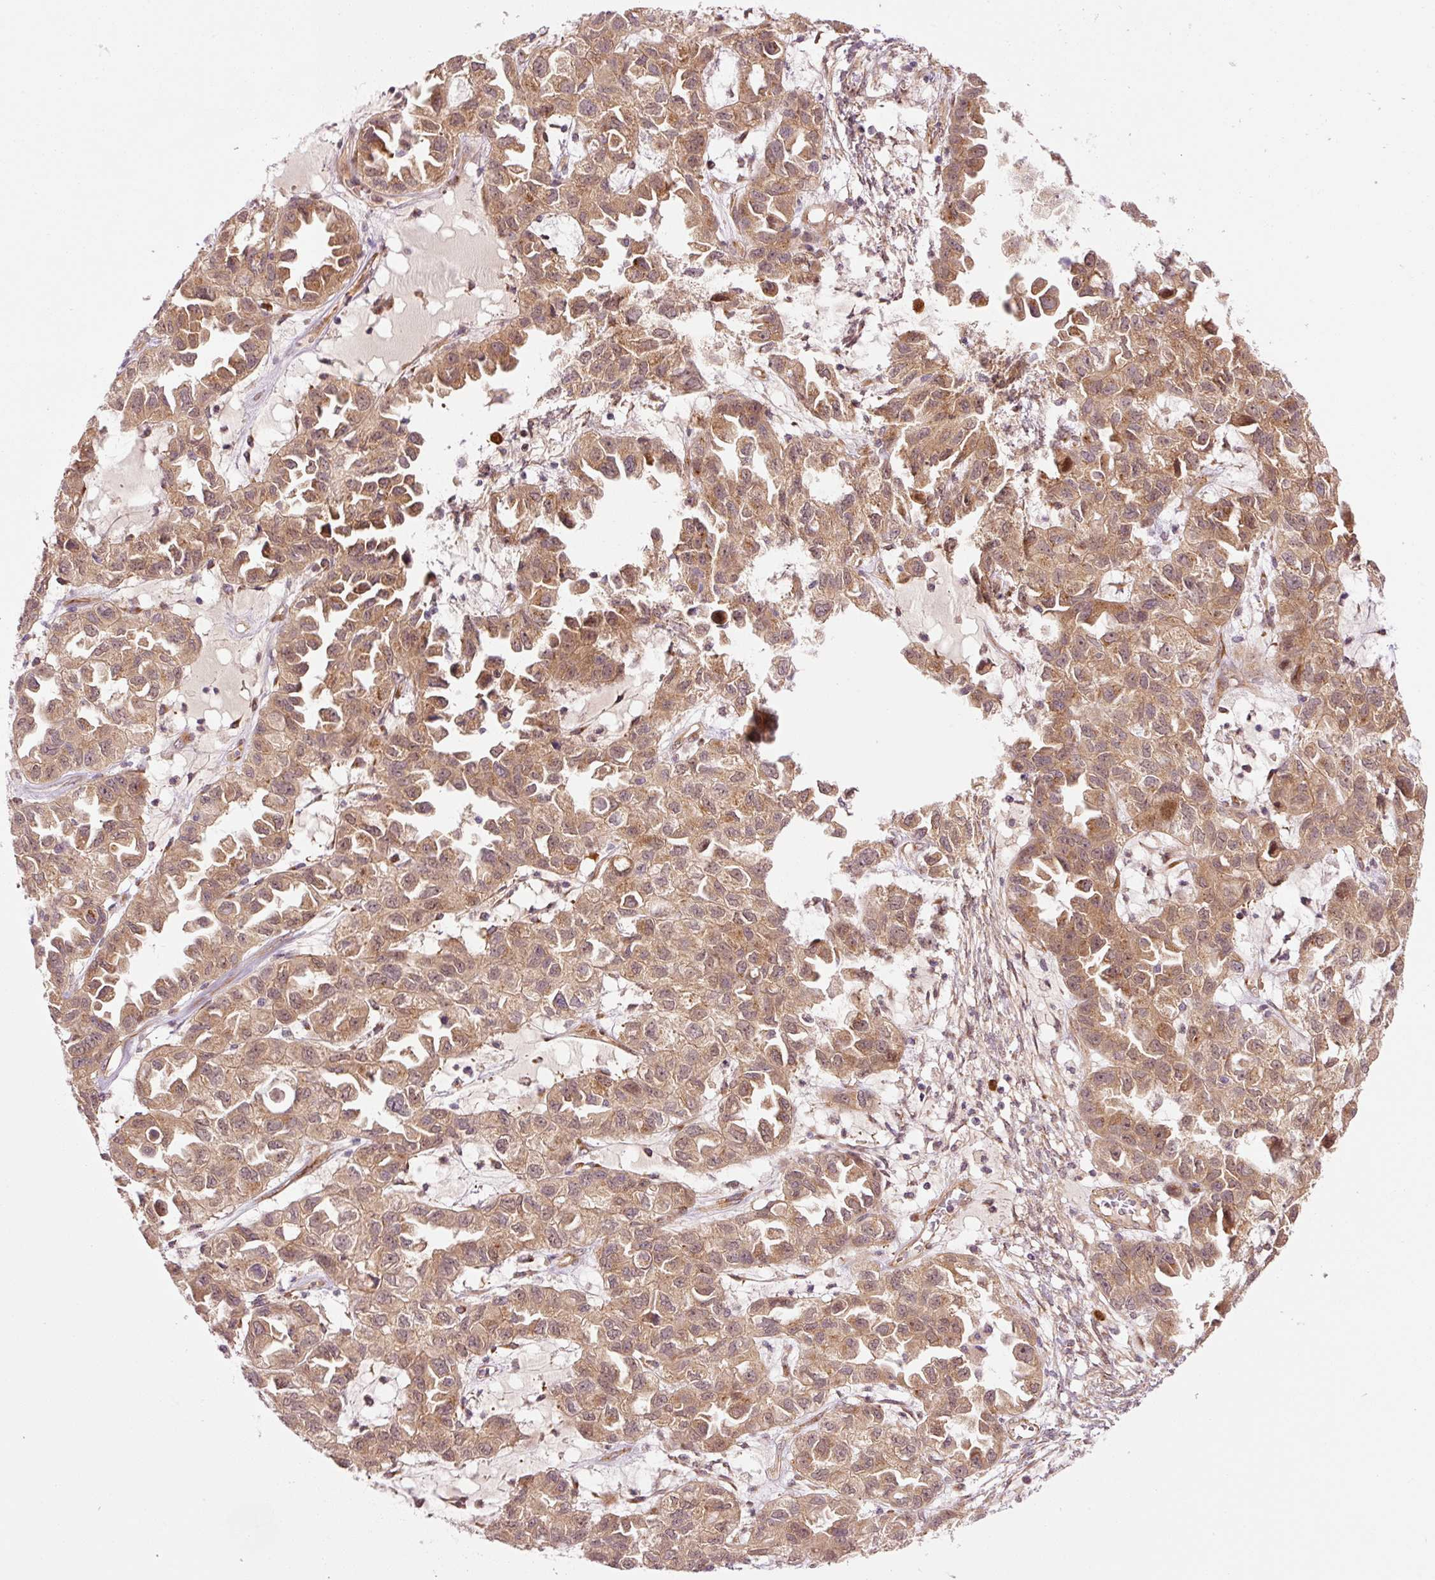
{"staining": {"intensity": "moderate", "quantity": ">75%", "location": "cytoplasmic/membranous,nuclear"}, "tissue": "ovarian cancer", "cell_type": "Tumor cells", "image_type": "cancer", "snomed": [{"axis": "morphology", "description": "Cystadenocarcinoma, serous, NOS"}, {"axis": "topography", "description": "Ovary"}], "caption": "The histopathology image reveals immunohistochemical staining of serous cystadenocarcinoma (ovarian). There is moderate cytoplasmic/membranous and nuclear staining is seen in about >75% of tumor cells. The staining was performed using DAB to visualize the protein expression in brown, while the nuclei were stained in blue with hematoxylin (Magnification: 20x).", "gene": "PPP1R14B", "patient": {"sex": "female", "age": 84}}